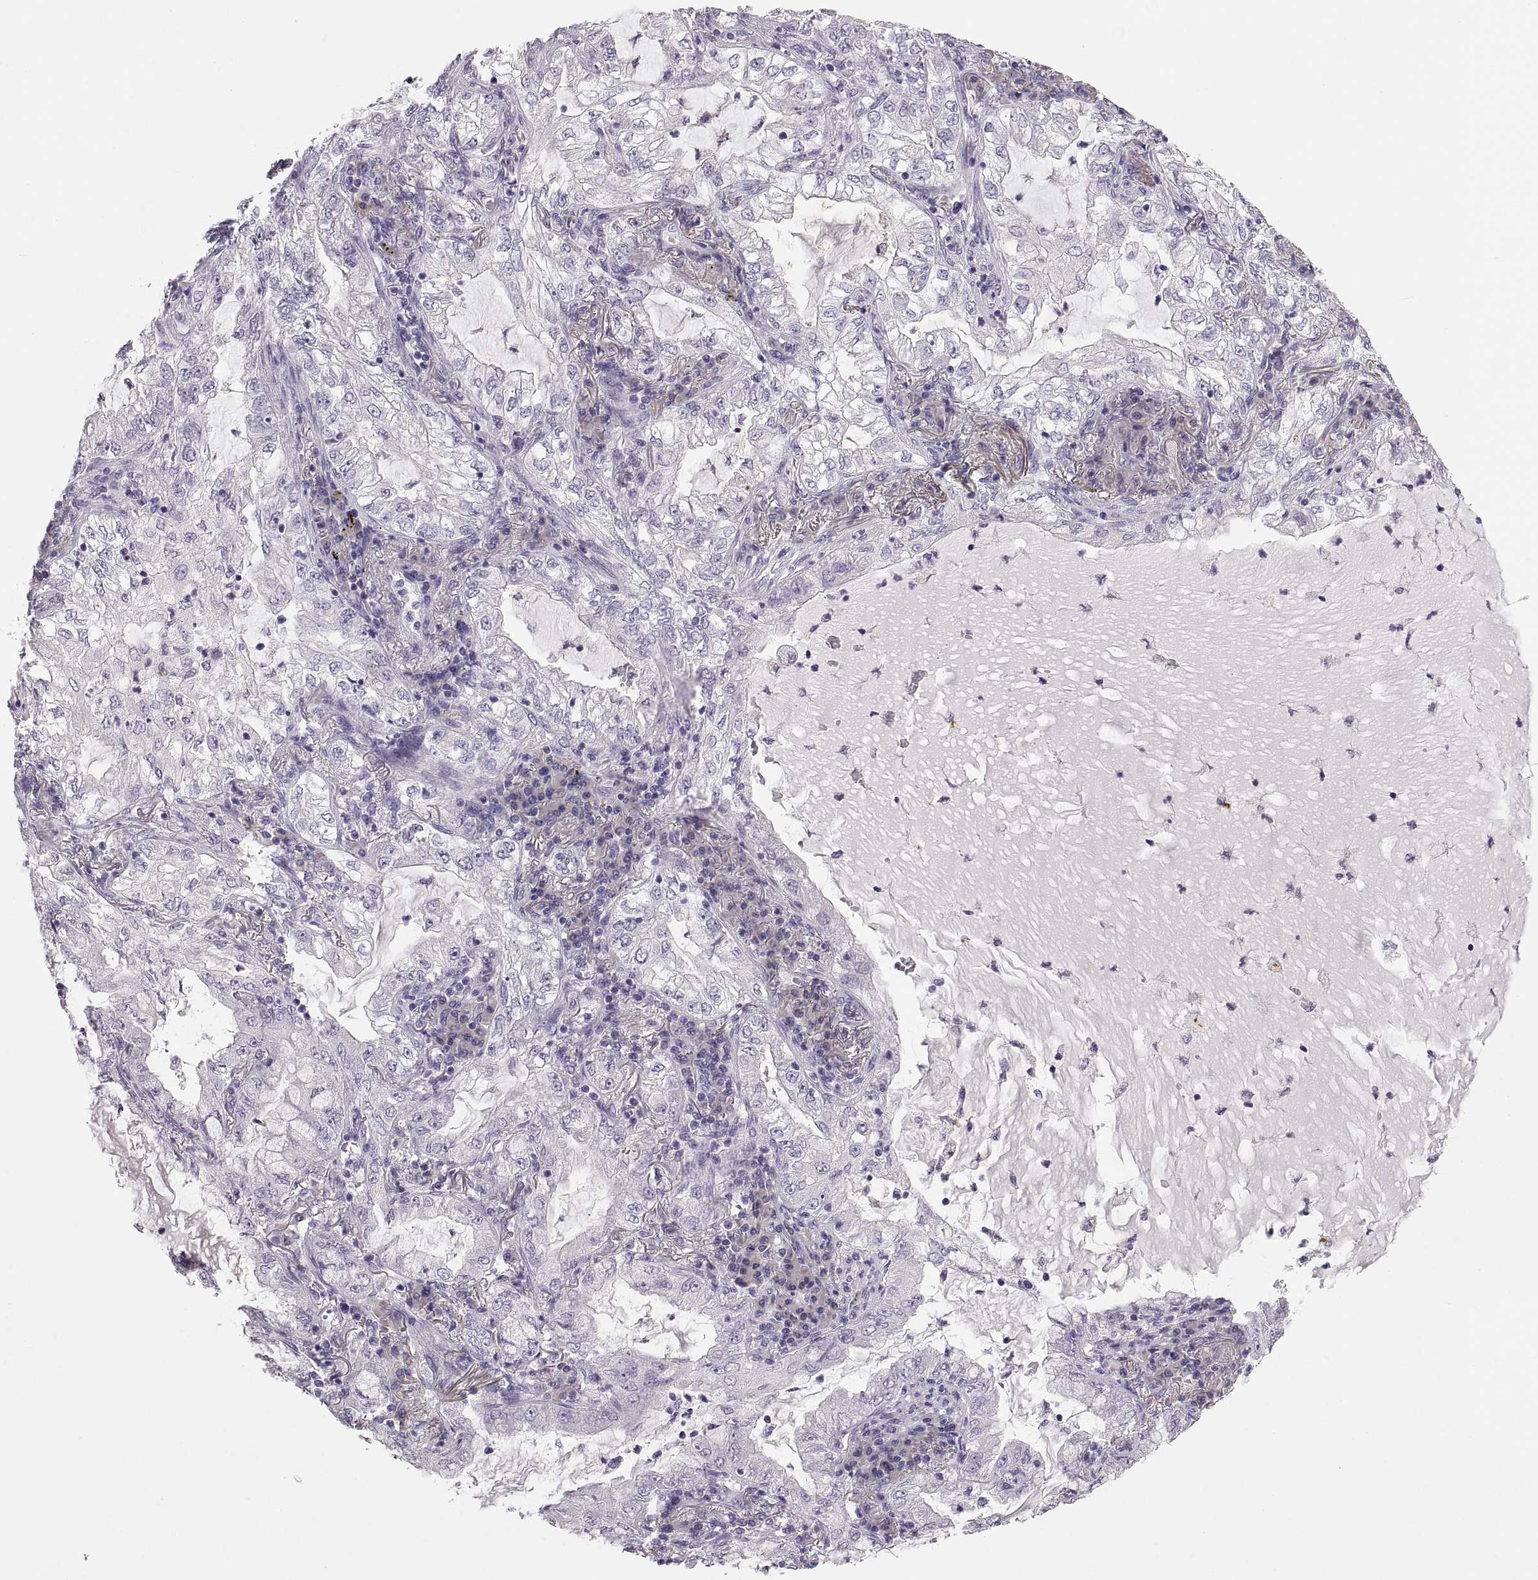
{"staining": {"intensity": "negative", "quantity": "none", "location": "none"}, "tissue": "lung cancer", "cell_type": "Tumor cells", "image_type": "cancer", "snomed": [{"axis": "morphology", "description": "Adenocarcinoma, NOS"}, {"axis": "topography", "description": "Lung"}], "caption": "The IHC photomicrograph has no significant positivity in tumor cells of lung adenocarcinoma tissue.", "gene": "MAGEB18", "patient": {"sex": "female", "age": 73}}